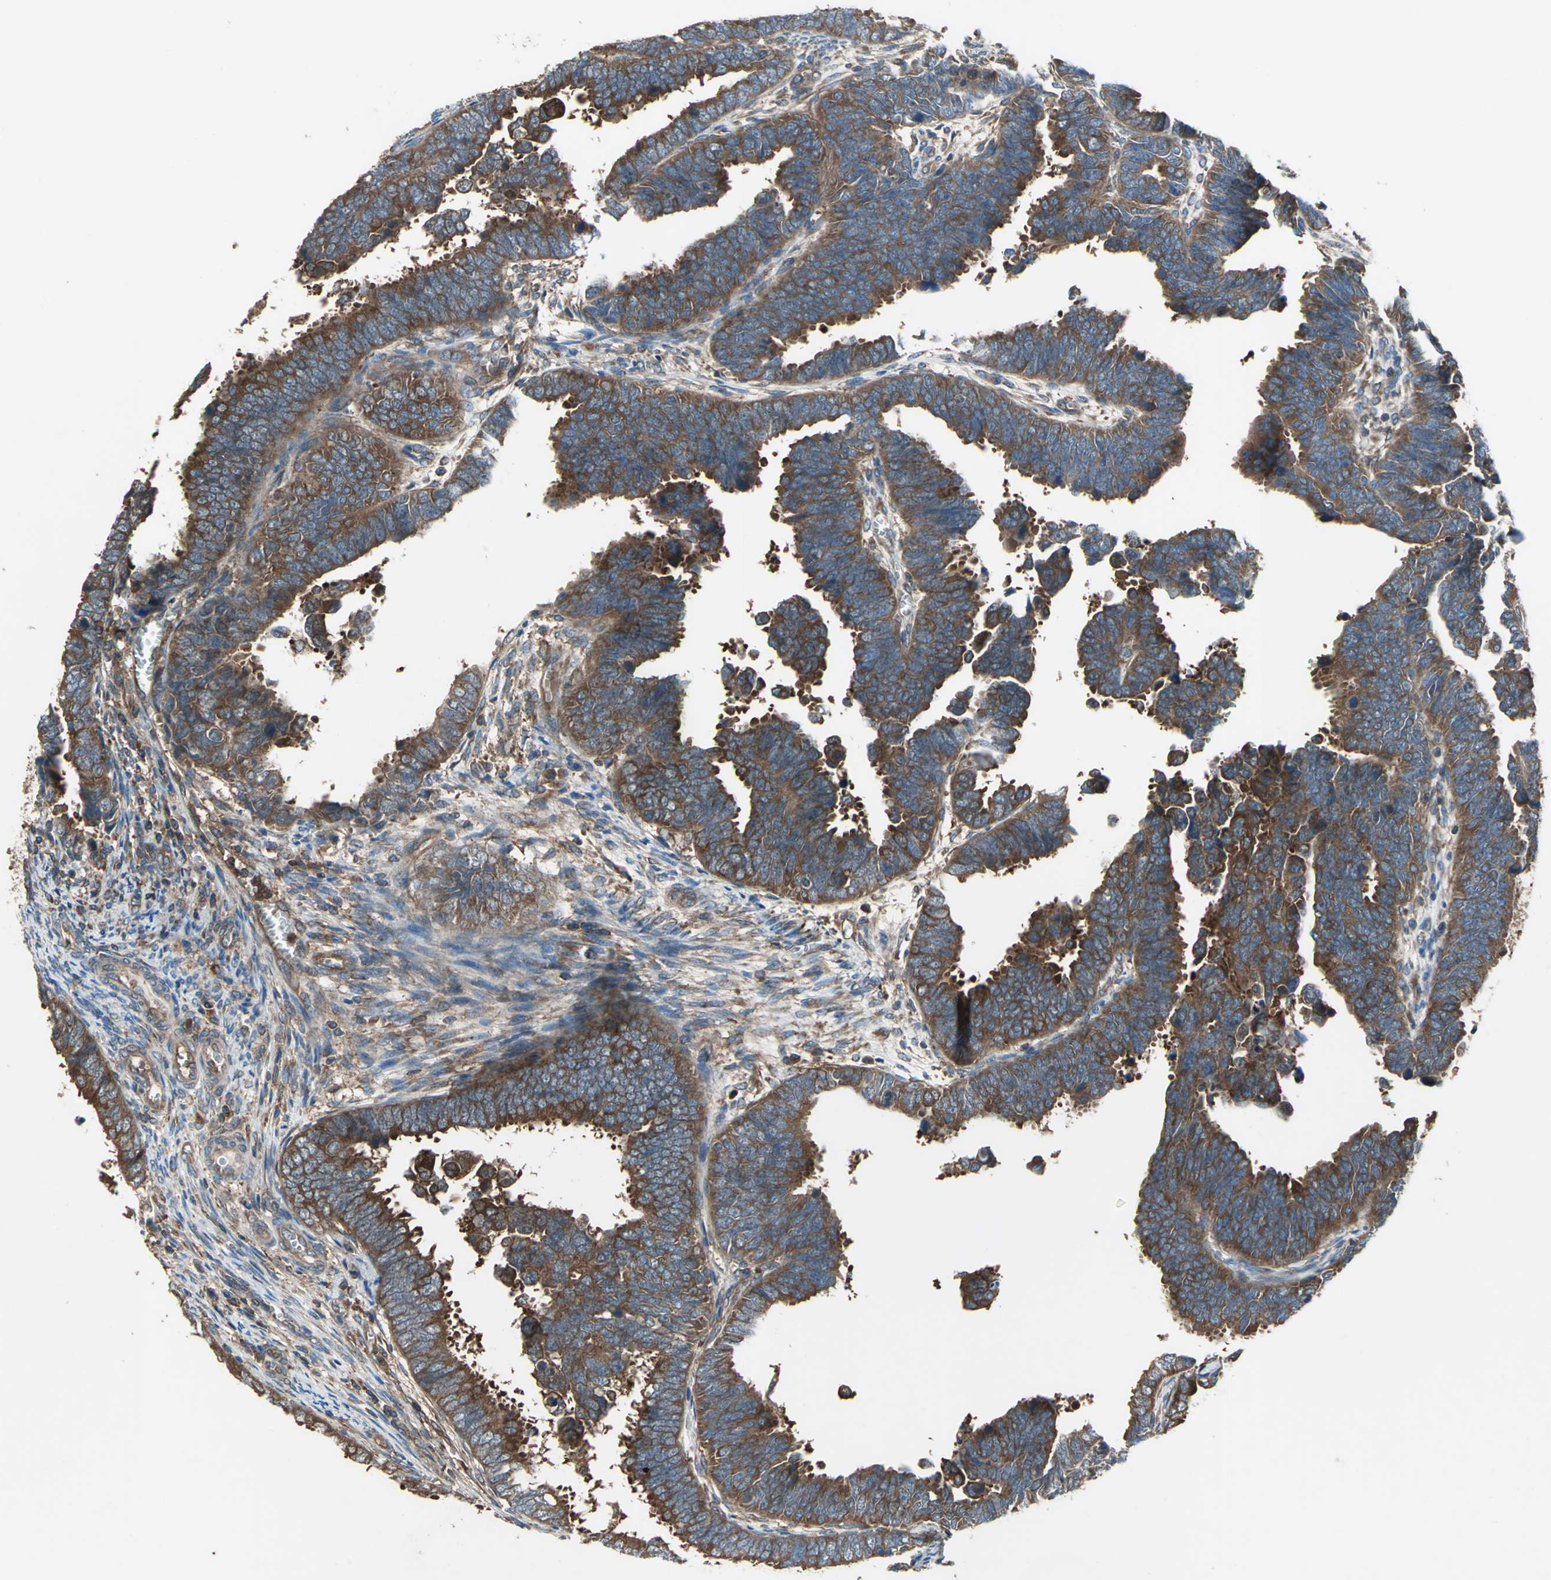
{"staining": {"intensity": "strong", "quantity": ">75%", "location": "cytoplasmic/membranous"}, "tissue": "endometrial cancer", "cell_type": "Tumor cells", "image_type": "cancer", "snomed": [{"axis": "morphology", "description": "Adenocarcinoma, NOS"}, {"axis": "topography", "description": "Endometrium"}], "caption": "Adenocarcinoma (endometrial) stained with IHC displays strong cytoplasmic/membranous positivity in approximately >75% of tumor cells.", "gene": "CAPN1", "patient": {"sex": "female", "age": 75}}